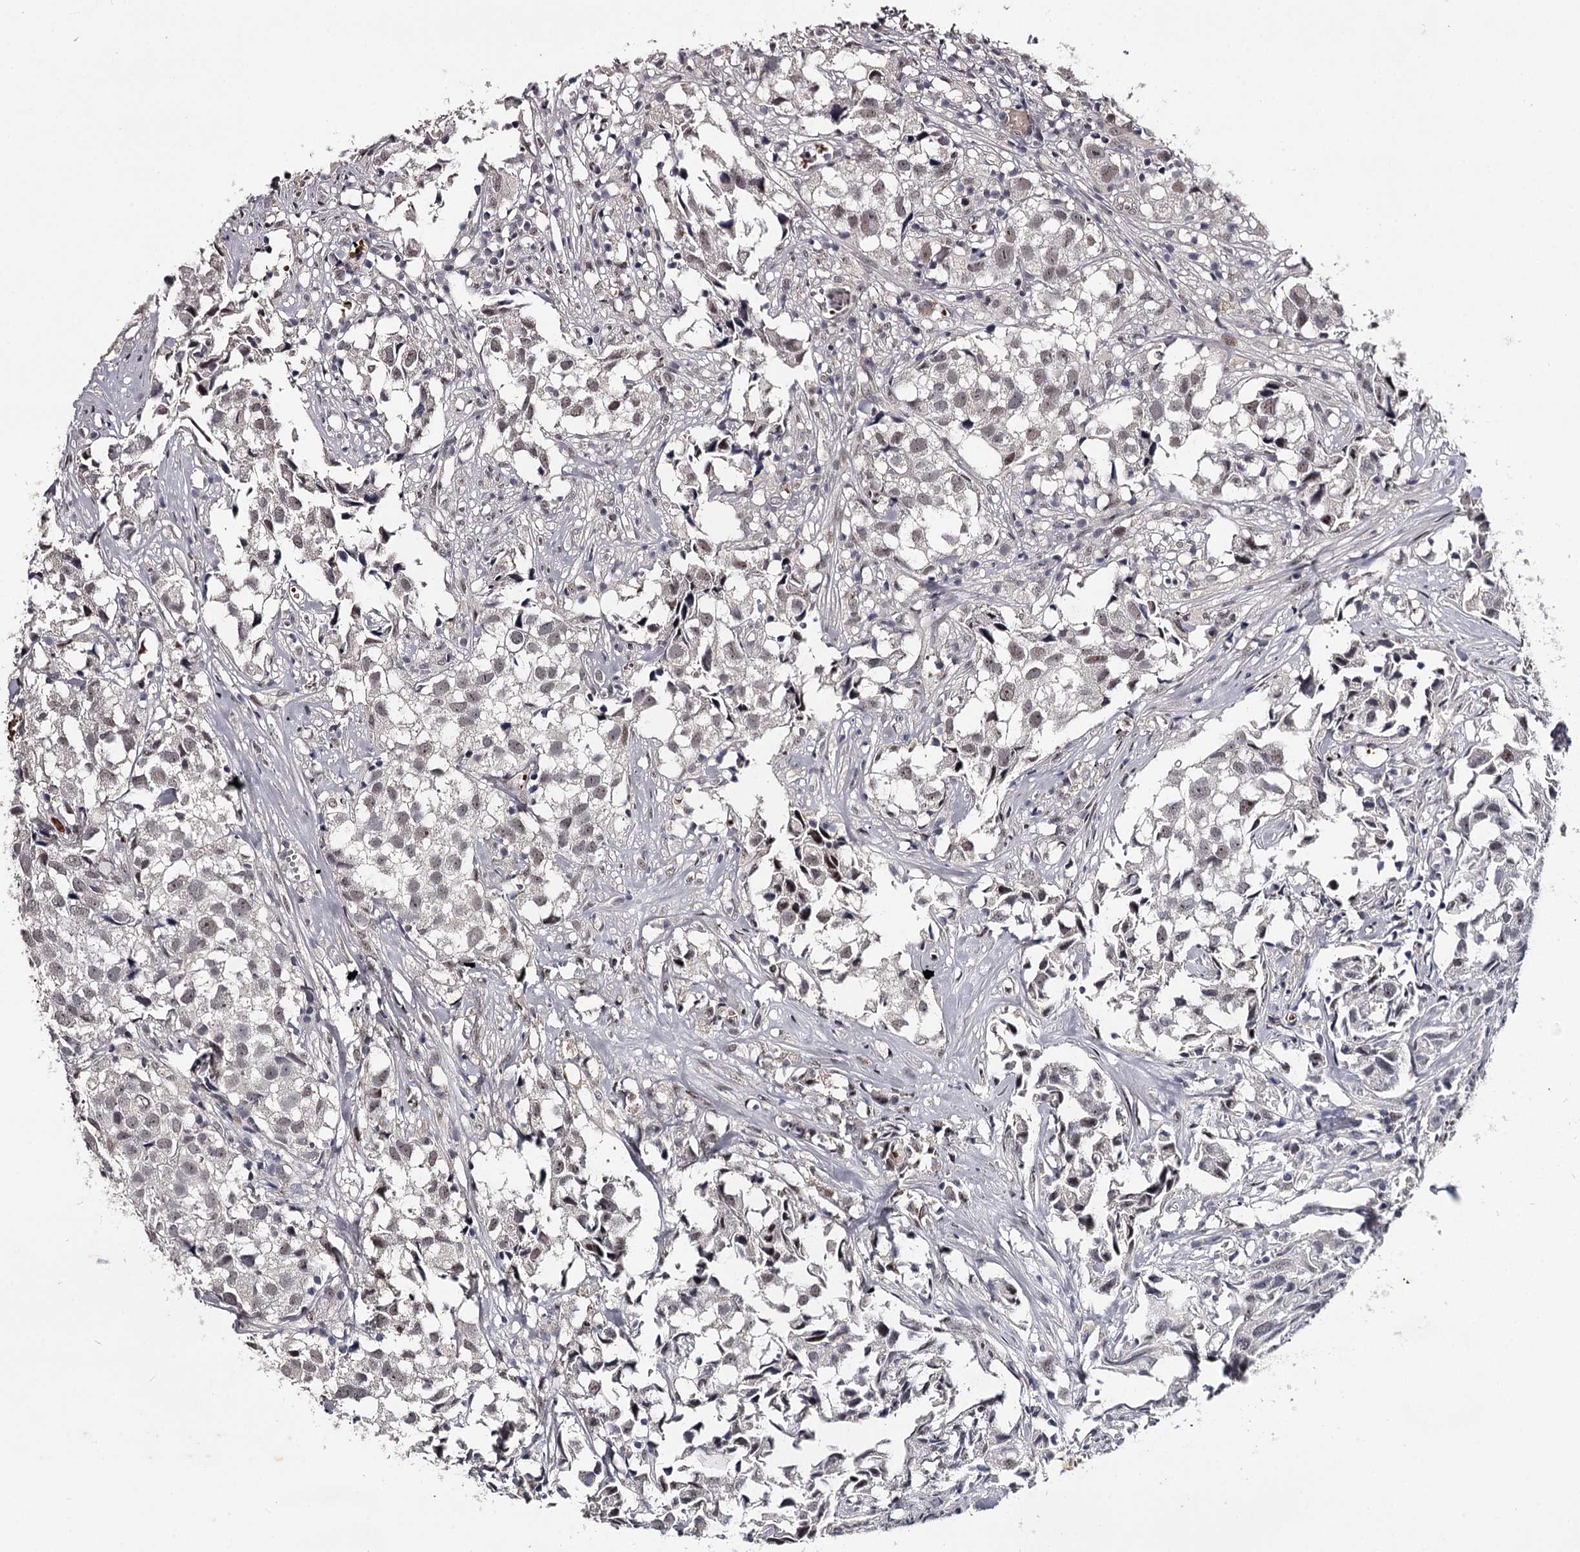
{"staining": {"intensity": "weak", "quantity": "25%-75%", "location": "nuclear"}, "tissue": "urothelial cancer", "cell_type": "Tumor cells", "image_type": "cancer", "snomed": [{"axis": "morphology", "description": "Urothelial carcinoma, High grade"}, {"axis": "topography", "description": "Urinary bladder"}], "caption": "Tumor cells demonstrate low levels of weak nuclear positivity in about 25%-75% of cells in human urothelial cancer.", "gene": "RNF44", "patient": {"sex": "female", "age": 75}}